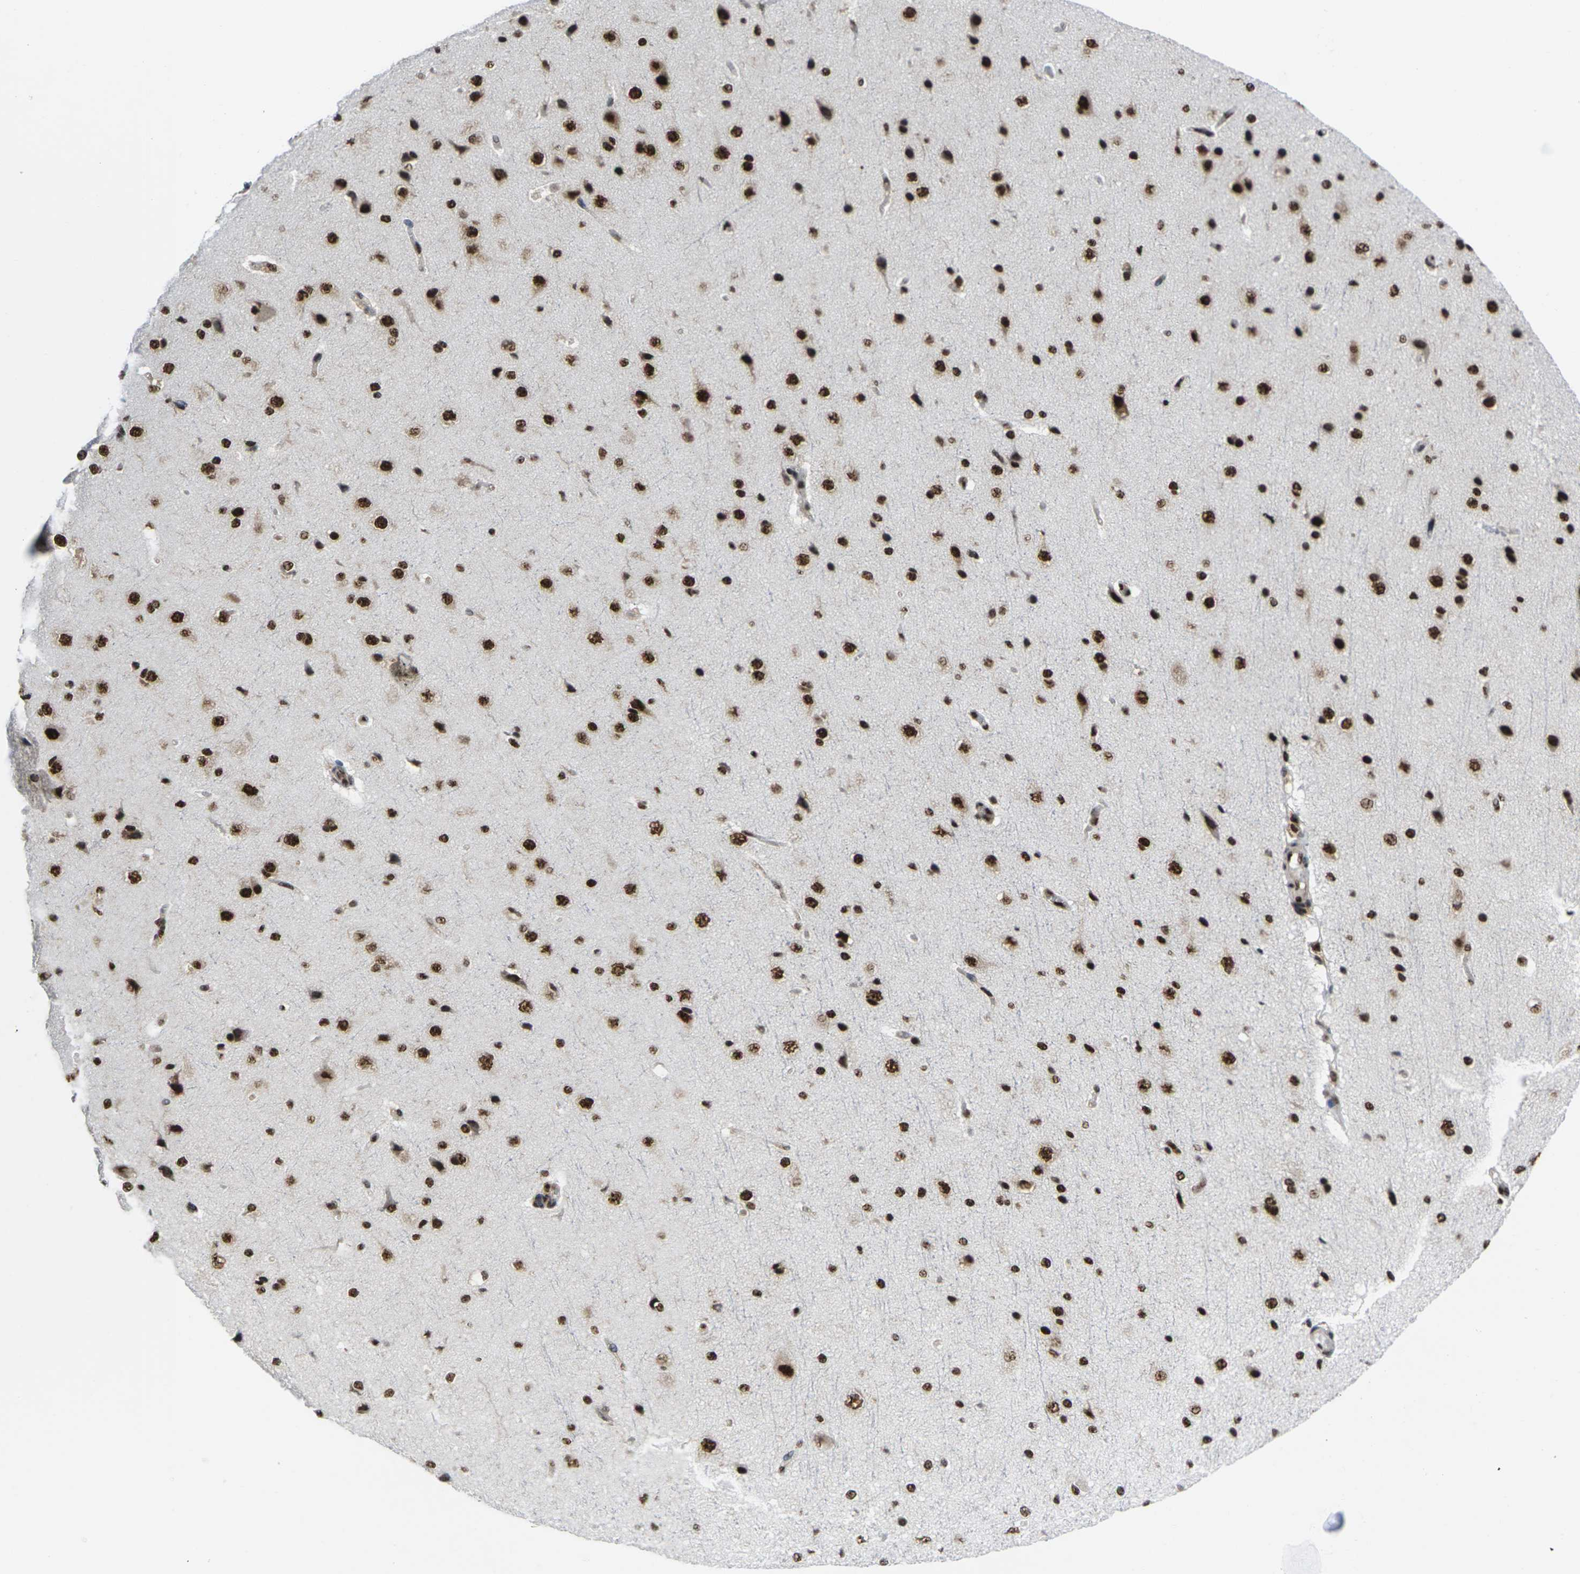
{"staining": {"intensity": "strong", "quantity": ">75%", "location": "nuclear"}, "tissue": "cerebral cortex", "cell_type": "Endothelial cells", "image_type": "normal", "snomed": [{"axis": "morphology", "description": "Normal tissue, NOS"}, {"axis": "morphology", "description": "Developmental malformation"}, {"axis": "topography", "description": "Cerebral cortex"}], "caption": "This histopathology image reveals IHC staining of normal human cerebral cortex, with high strong nuclear positivity in approximately >75% of endothelial cells.", "gene": "MAGOH", "patient": {"sex": "female", "age": 30}}